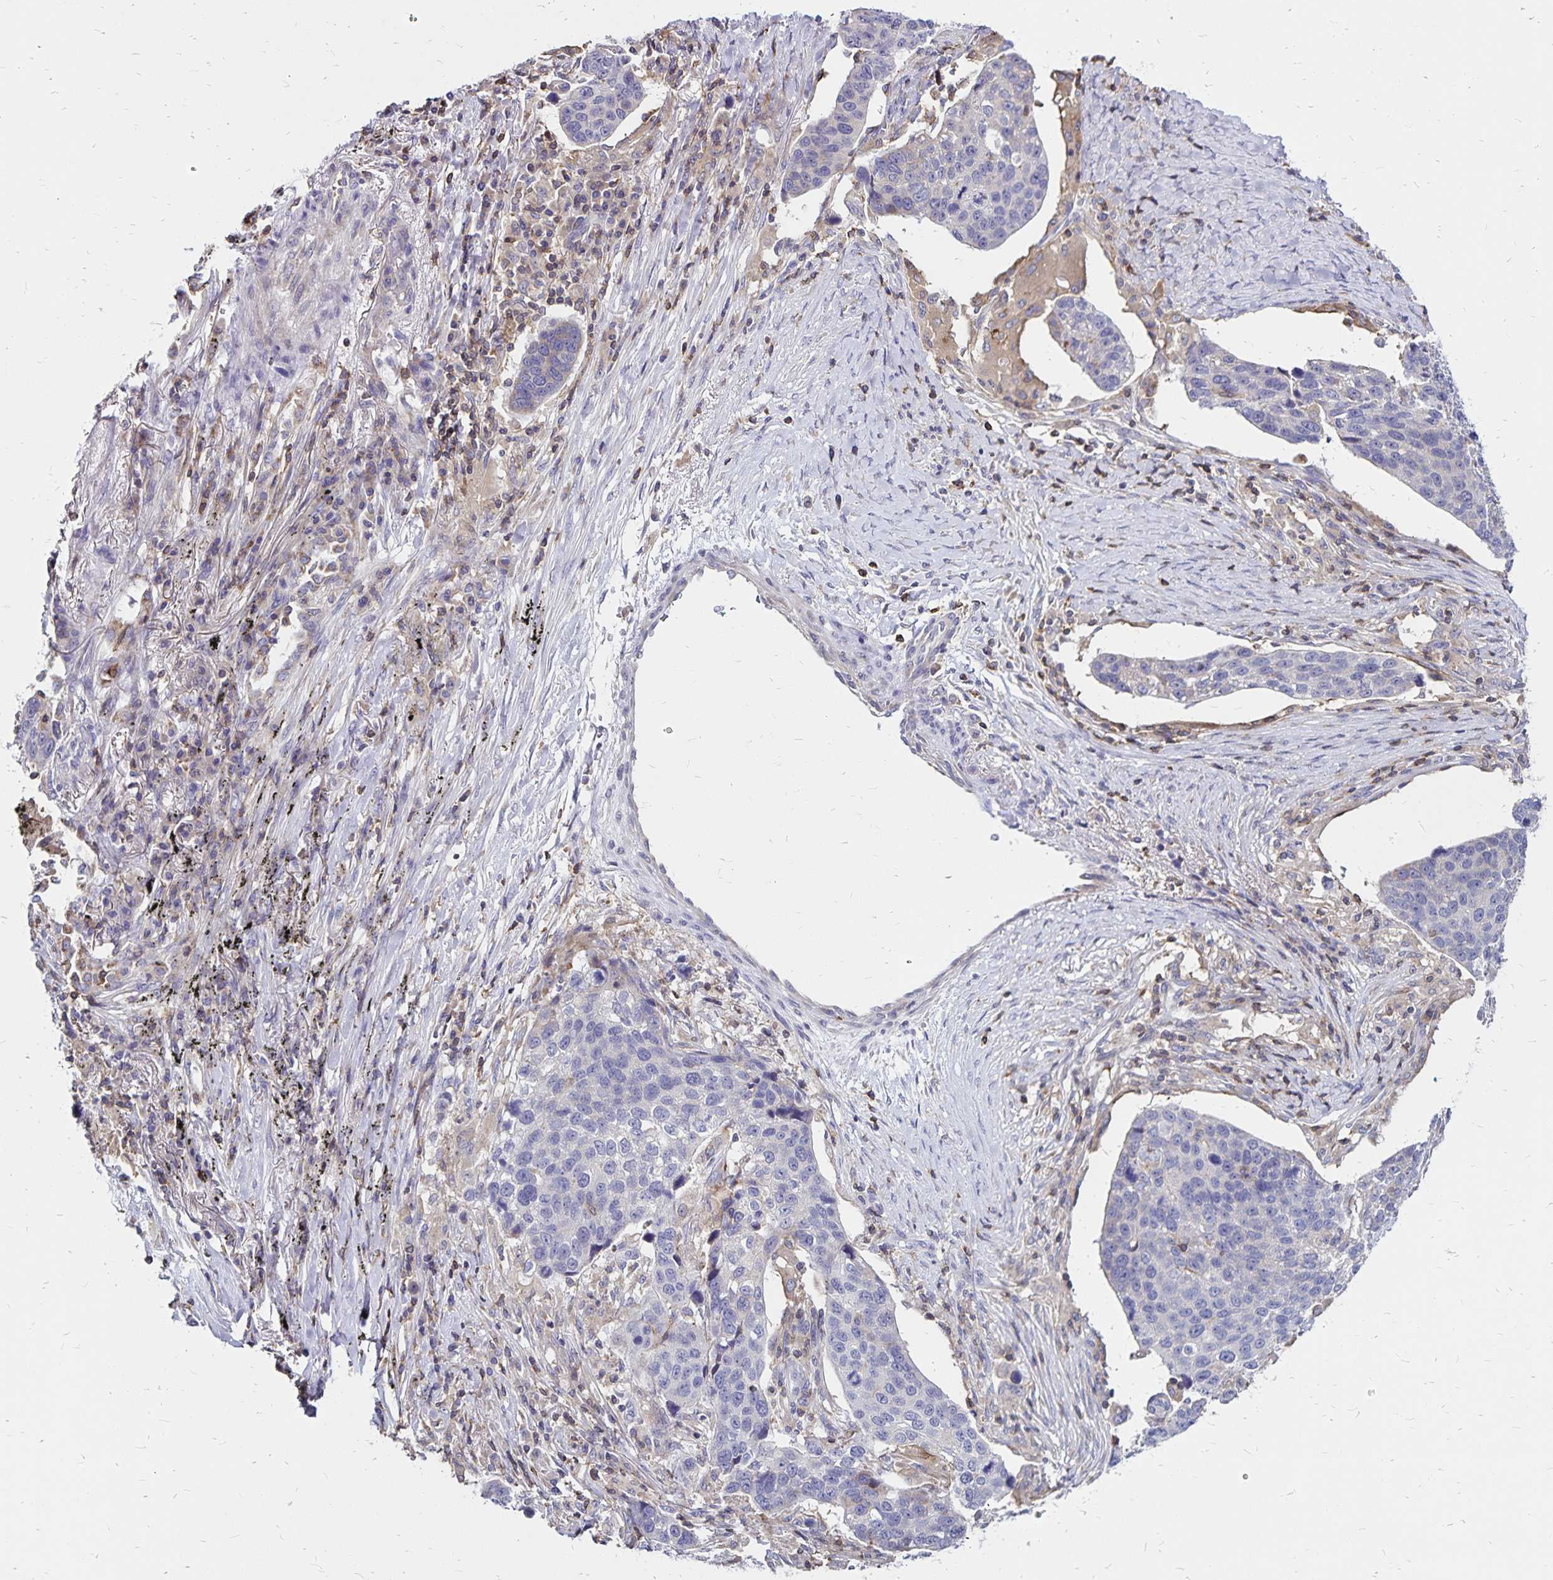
{"staining": {"intensity": "negative", "quantity": "none", "location": "none"}, "tissue": "lung cancer", "cell_type": "Tumor cells", "image_type": "cancer", "snomed": [{"axis": "morphology", "description": "Squamous cell carcinoma, NOS"}, {"axis": "topography", "description": "Lymph node"}, {"axis": "topography", "description": "Lung"}], "caption": "Micrograph shows no protein positivity in tumor cells of squamous cell carcinoma (lung) tissue. (Stains: DAB (3,3'-diaminobenzidine) IHC with hematoxylin counter stain, Microscopy: brightfield microscopy at high magnification).", "gene": "NAGPA", "patient": {"sex": "male", "age": 61}}